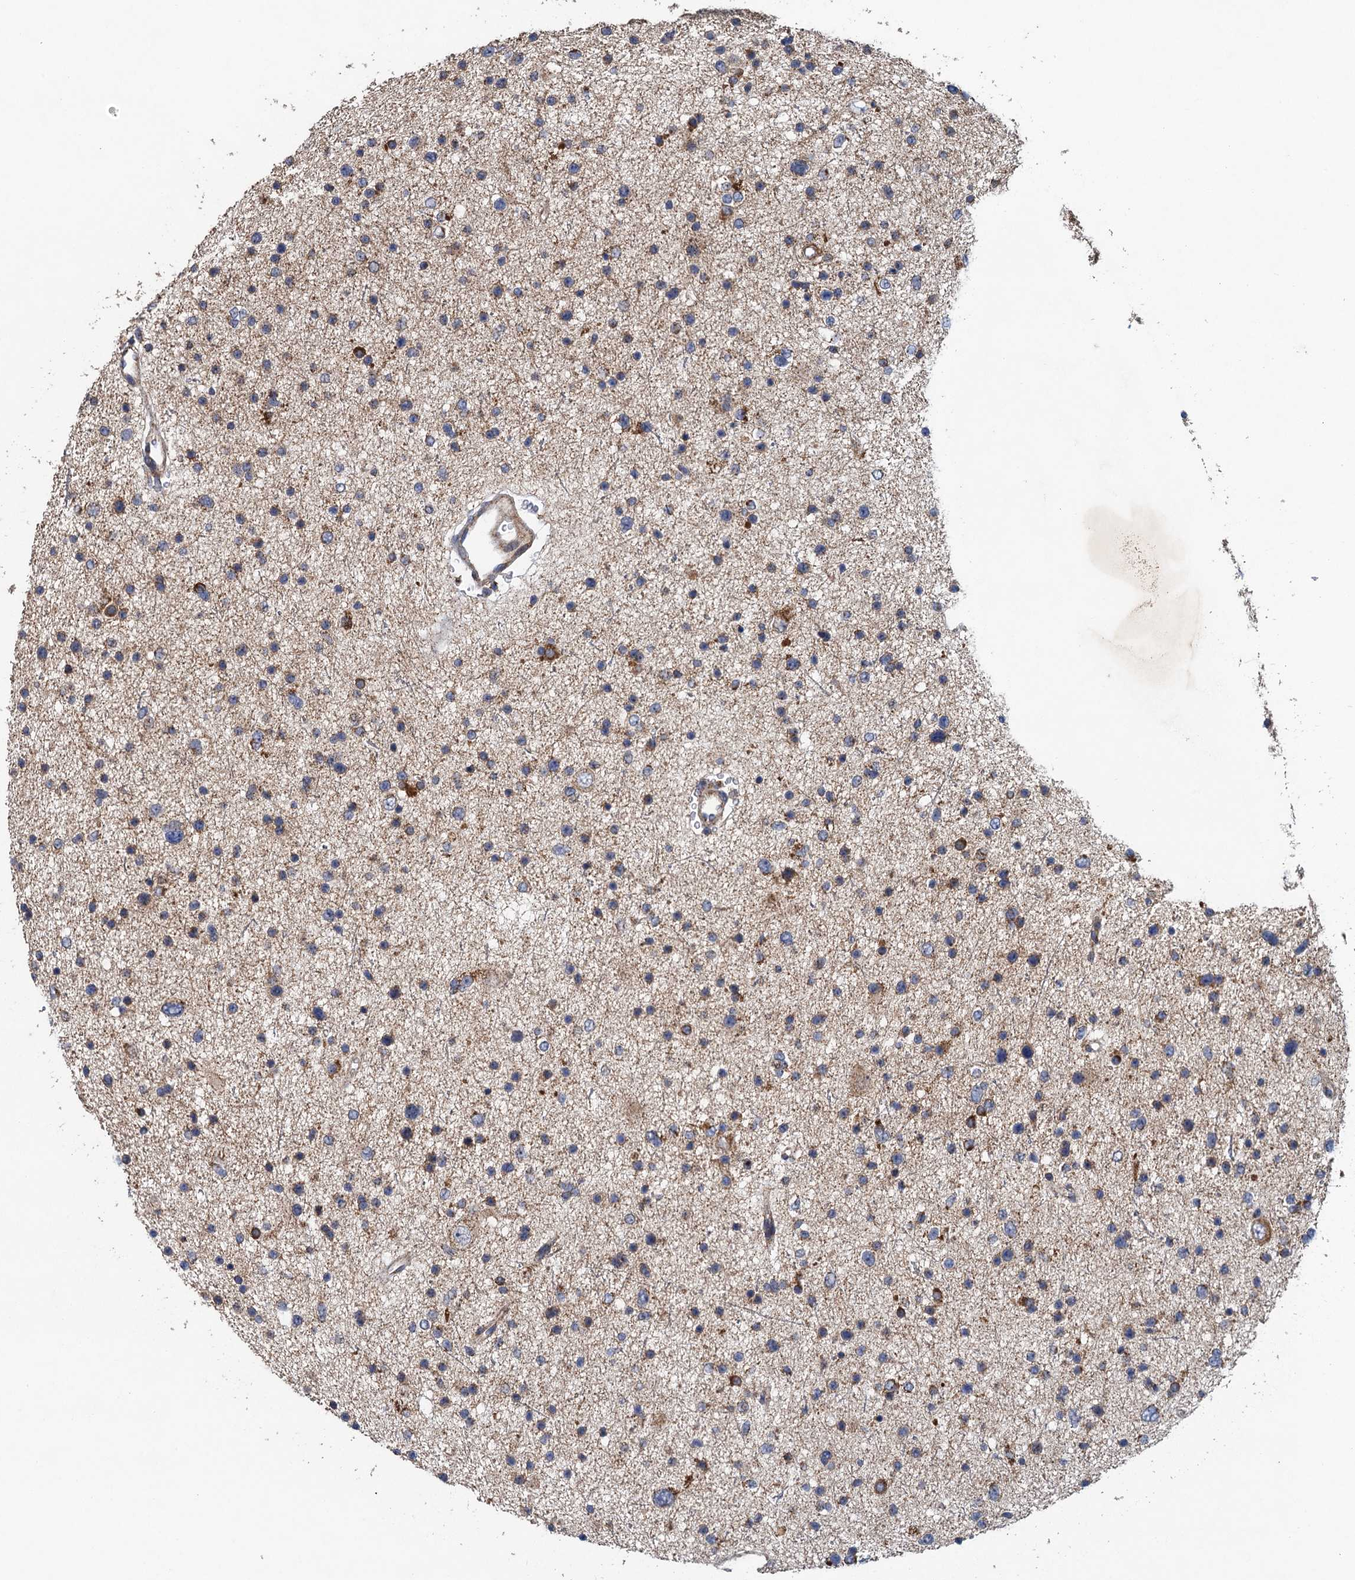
{"staining": {"intensity": "moderate", "quantity": "<25%", "location": "cytoplasmic/membranous"}, "tissue": "glioma", "cell_type": "Tumor cells", "image_type": "cancer", "snomed": [{"axis": "morphology", "description": "Glioma, malignant, Low grade"}, {"axis": "topography", "description": "Brain"}], "caption": "A photomicrograph of human glioma stained for a protein reveals moderate cytoplasmic/membranous brown staining in tumor cells.", "gene": "BCS1L", "patient": {"sex": "female", "age": 37}}